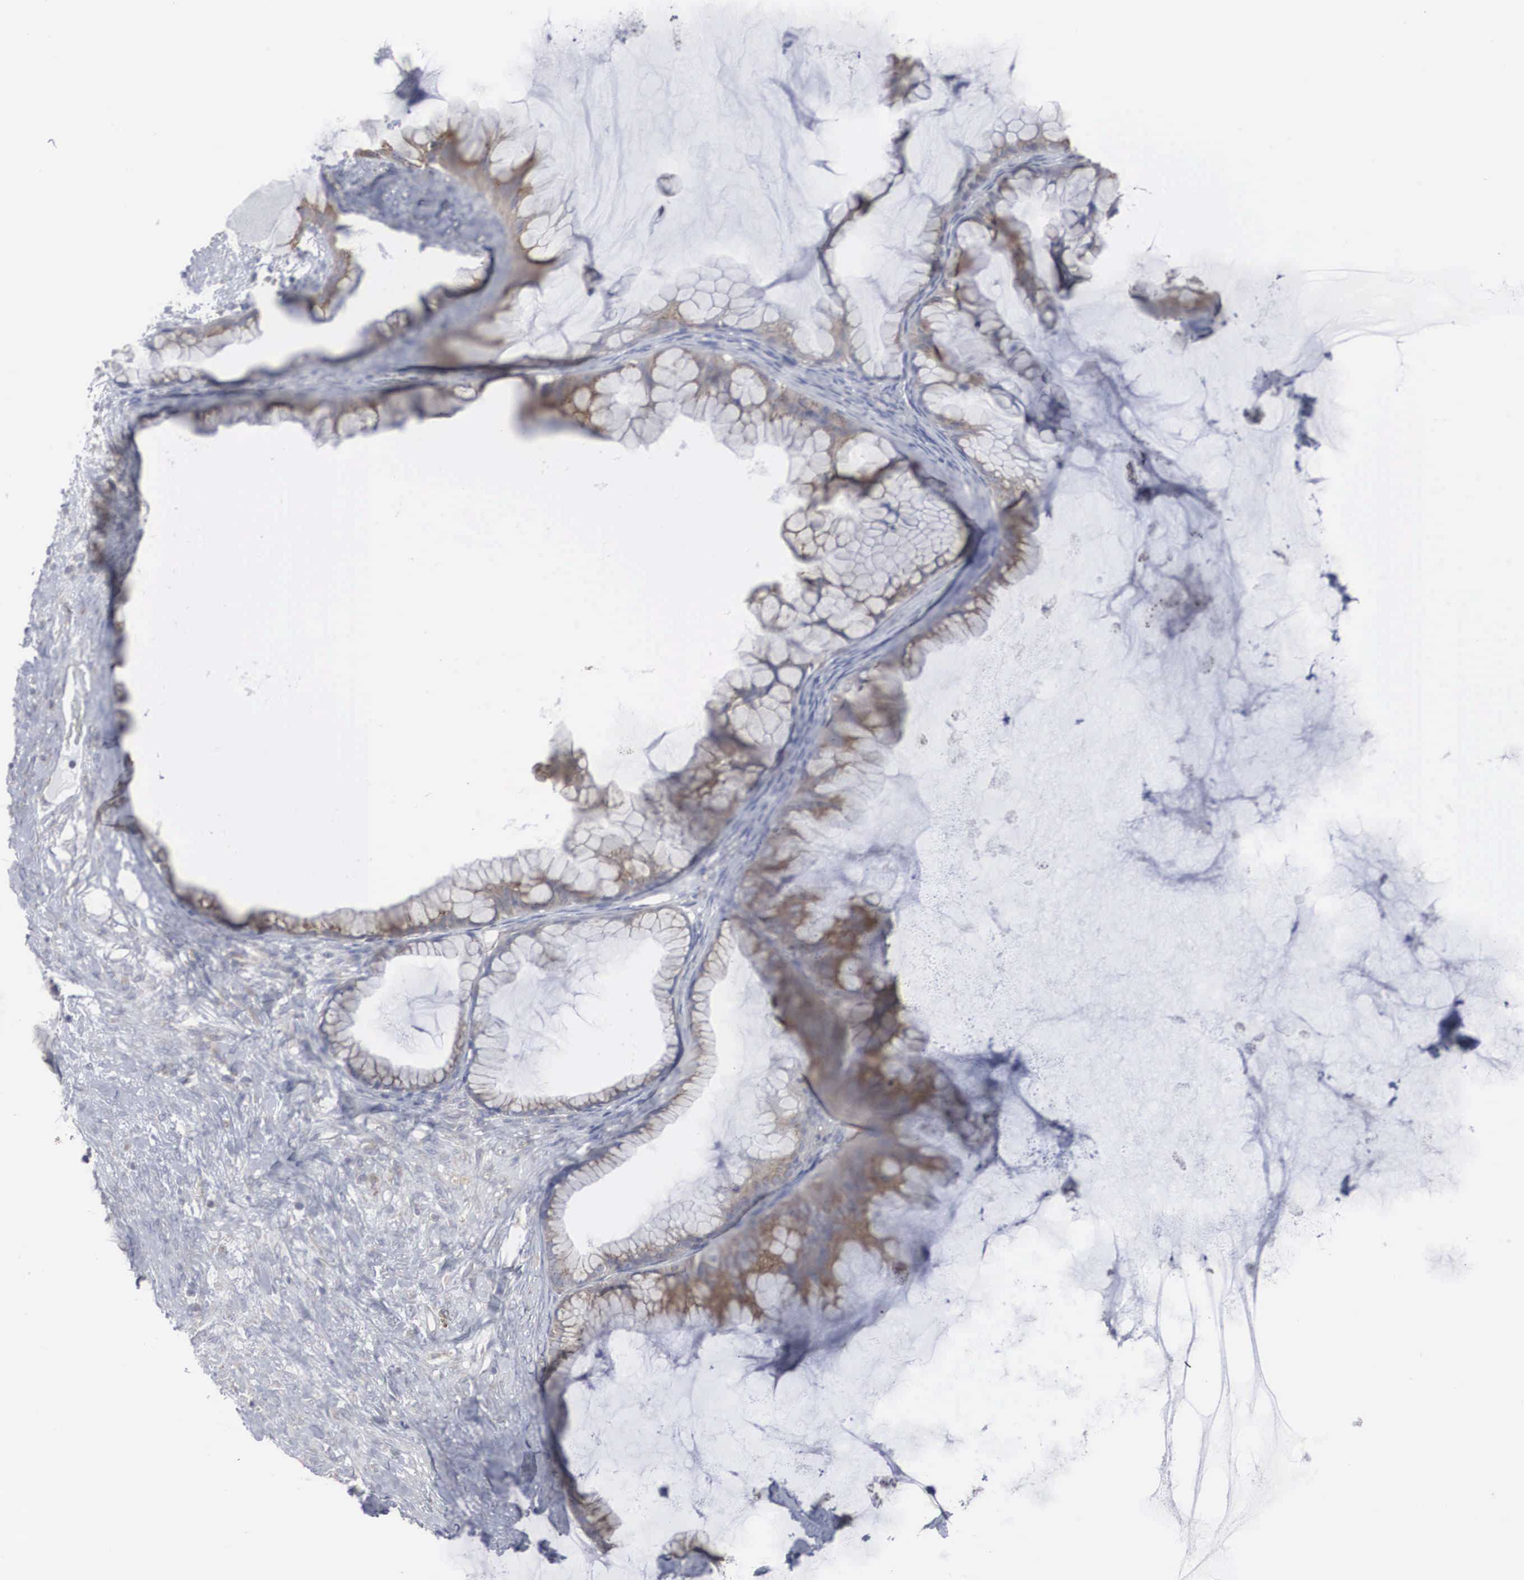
{"staining": {"intensity": "weak", "quantity": "25%-75%", "location": "cytoplasmic/membranous"}, "tissue": "ovarian cancer", "cell_type": "Tumor cells", "image_type": "cancer", "snomed": [{"axis": "morphology", "description": "Cystadenocarcinoma, mucinous, NOS"}, {"axis": "topography", "description": "Ovary"}], "caption": "Brown immunohistochemical staining in ovarian cancer reveals weak cytoplasmic/membranous expression in about 25%-75% of tumor cells.", "gene": "MIA2", "patient": {"sex": "female", "age": 41}}